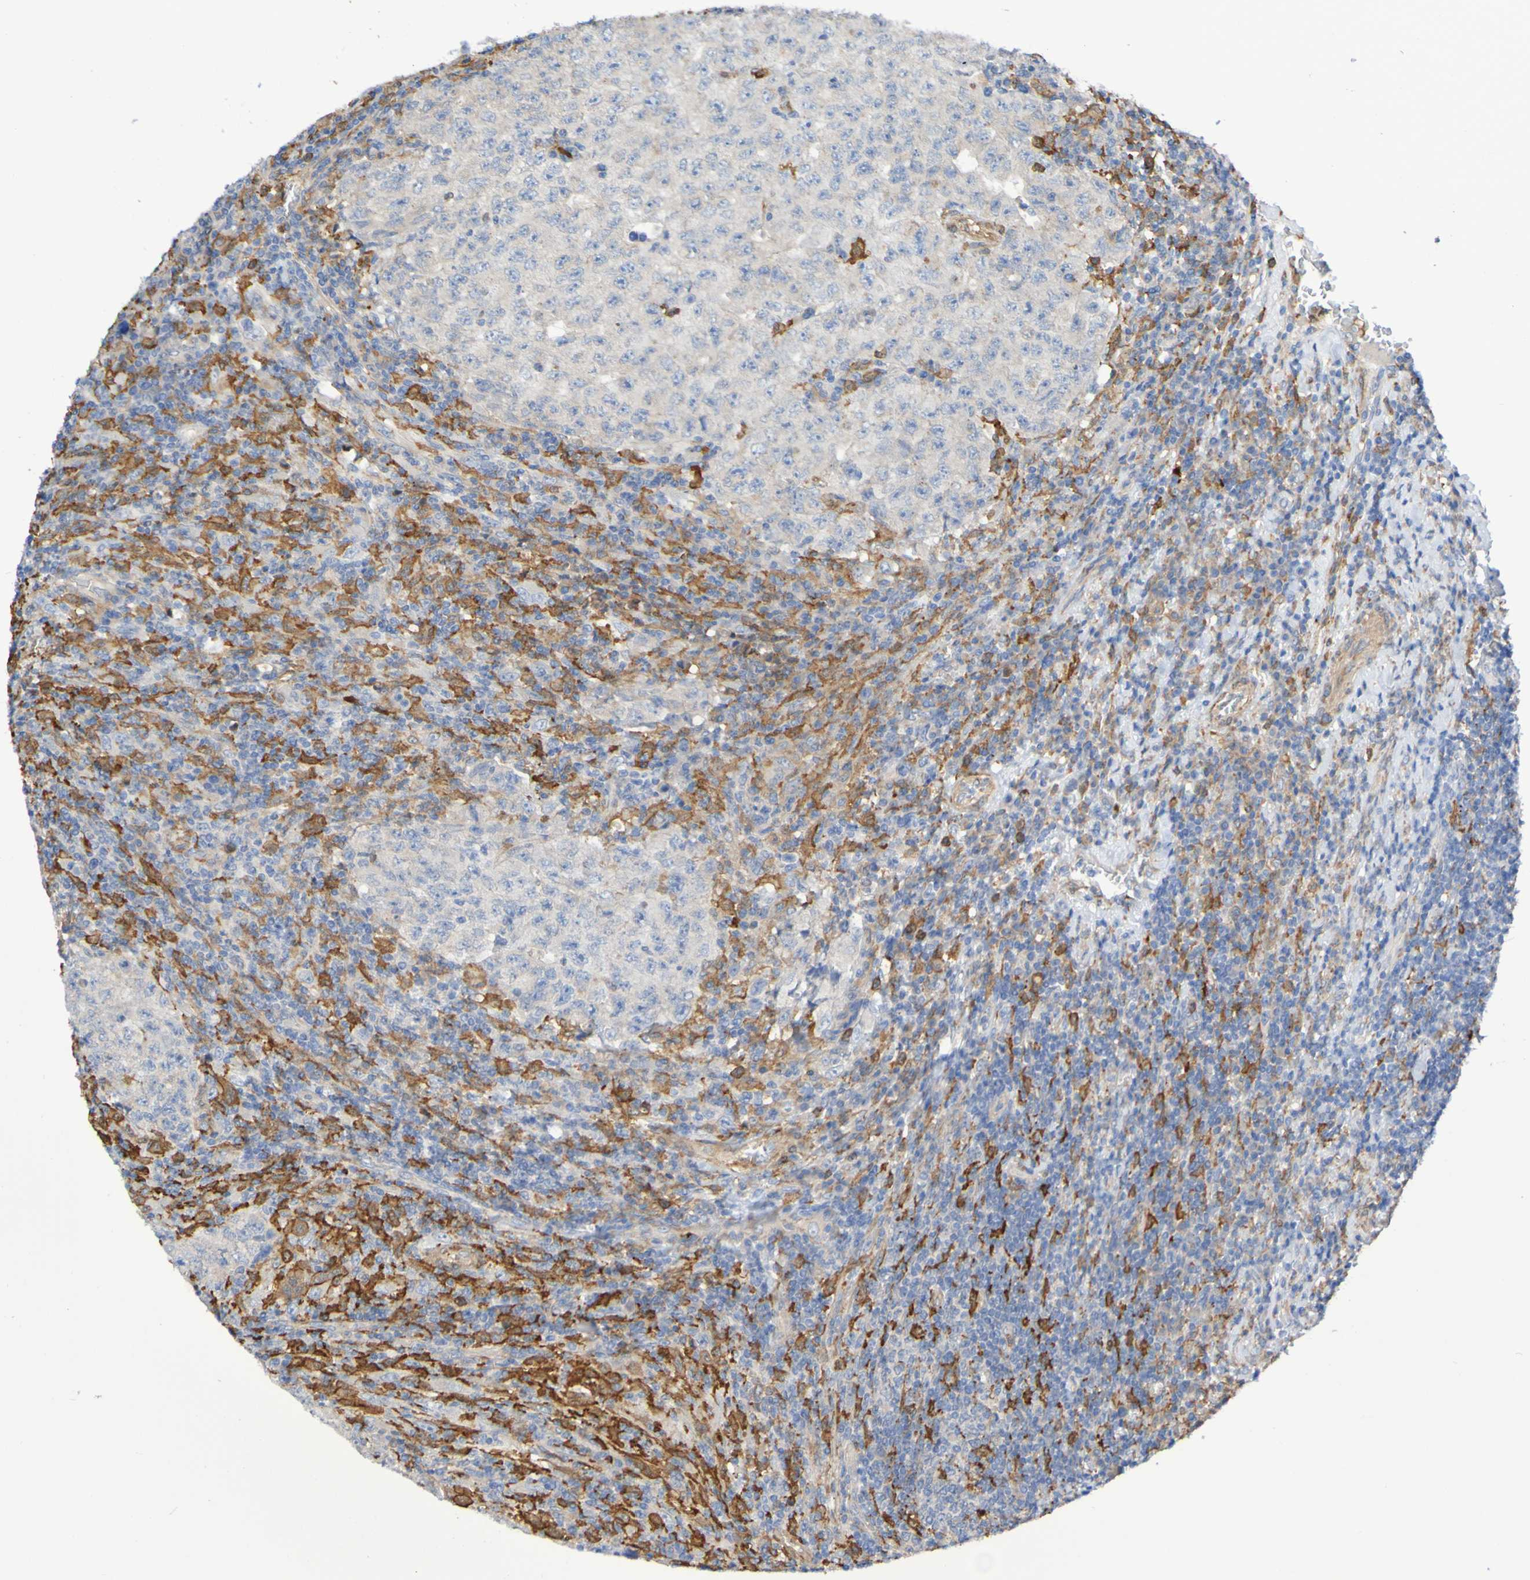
{"staining": {"intensity": "negative", "quantity": "none", "location": "none"}, "tissue": "testis cancer", "cell_type": "Tumor cells", "image_type": "cancer", "snomed": [{"axis": "morphology", "description": "Necrosis, NOS"}, {"axis": "morphology", "description": "Carcinoma, Embryonal, NOS"}, {"axis": "topography", "description": "Testis"}], "caption": "Protein analysis of embryonal carcinoma (testis) reveals no significant staining in tumor cells. Nuclei are stained in blue.", "gene": "SCRG1", "patient": {"sex": "male", "age": 19}}